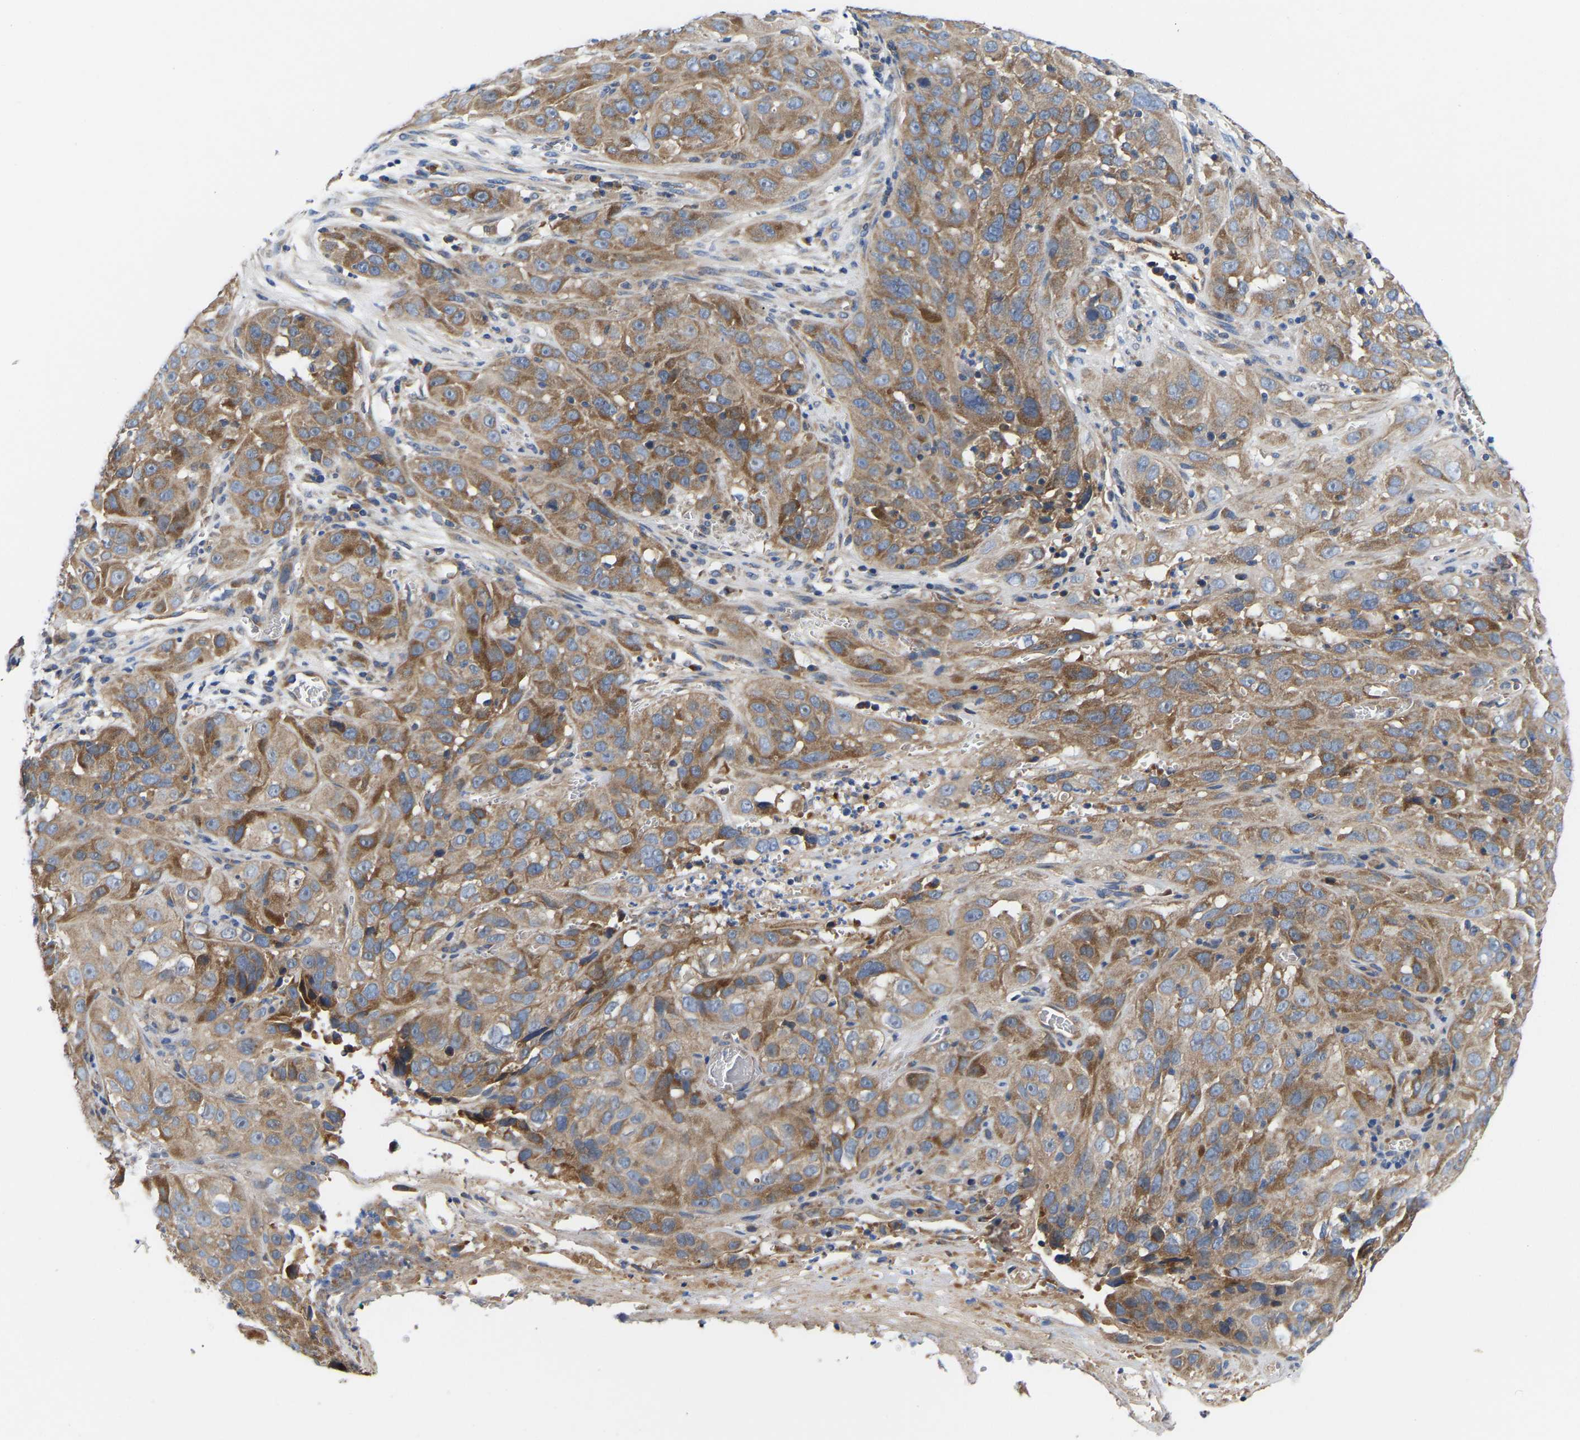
{"staining": {"intensity": "moderate", "quantity": ">75%", "location": "cytoplasmic/membranous"}, "tissue": "cervical cancer", "cell_type": "Tumor cells", "image_type": "cancer", "snomed": [{"axis": "morphology", "description": "Squamous cell carcinoma, NOS"}, {"axis": "topography", "description": "Cervix"}], "caption": "A photomicrograph of human squamous cell carcinoma (cervical) stained for a protein shows moderate cytoplasmic/membranous brown staining in tumor cells.", "gene": "AIMP2", "patient": {"sex": "female", "age": 32}}